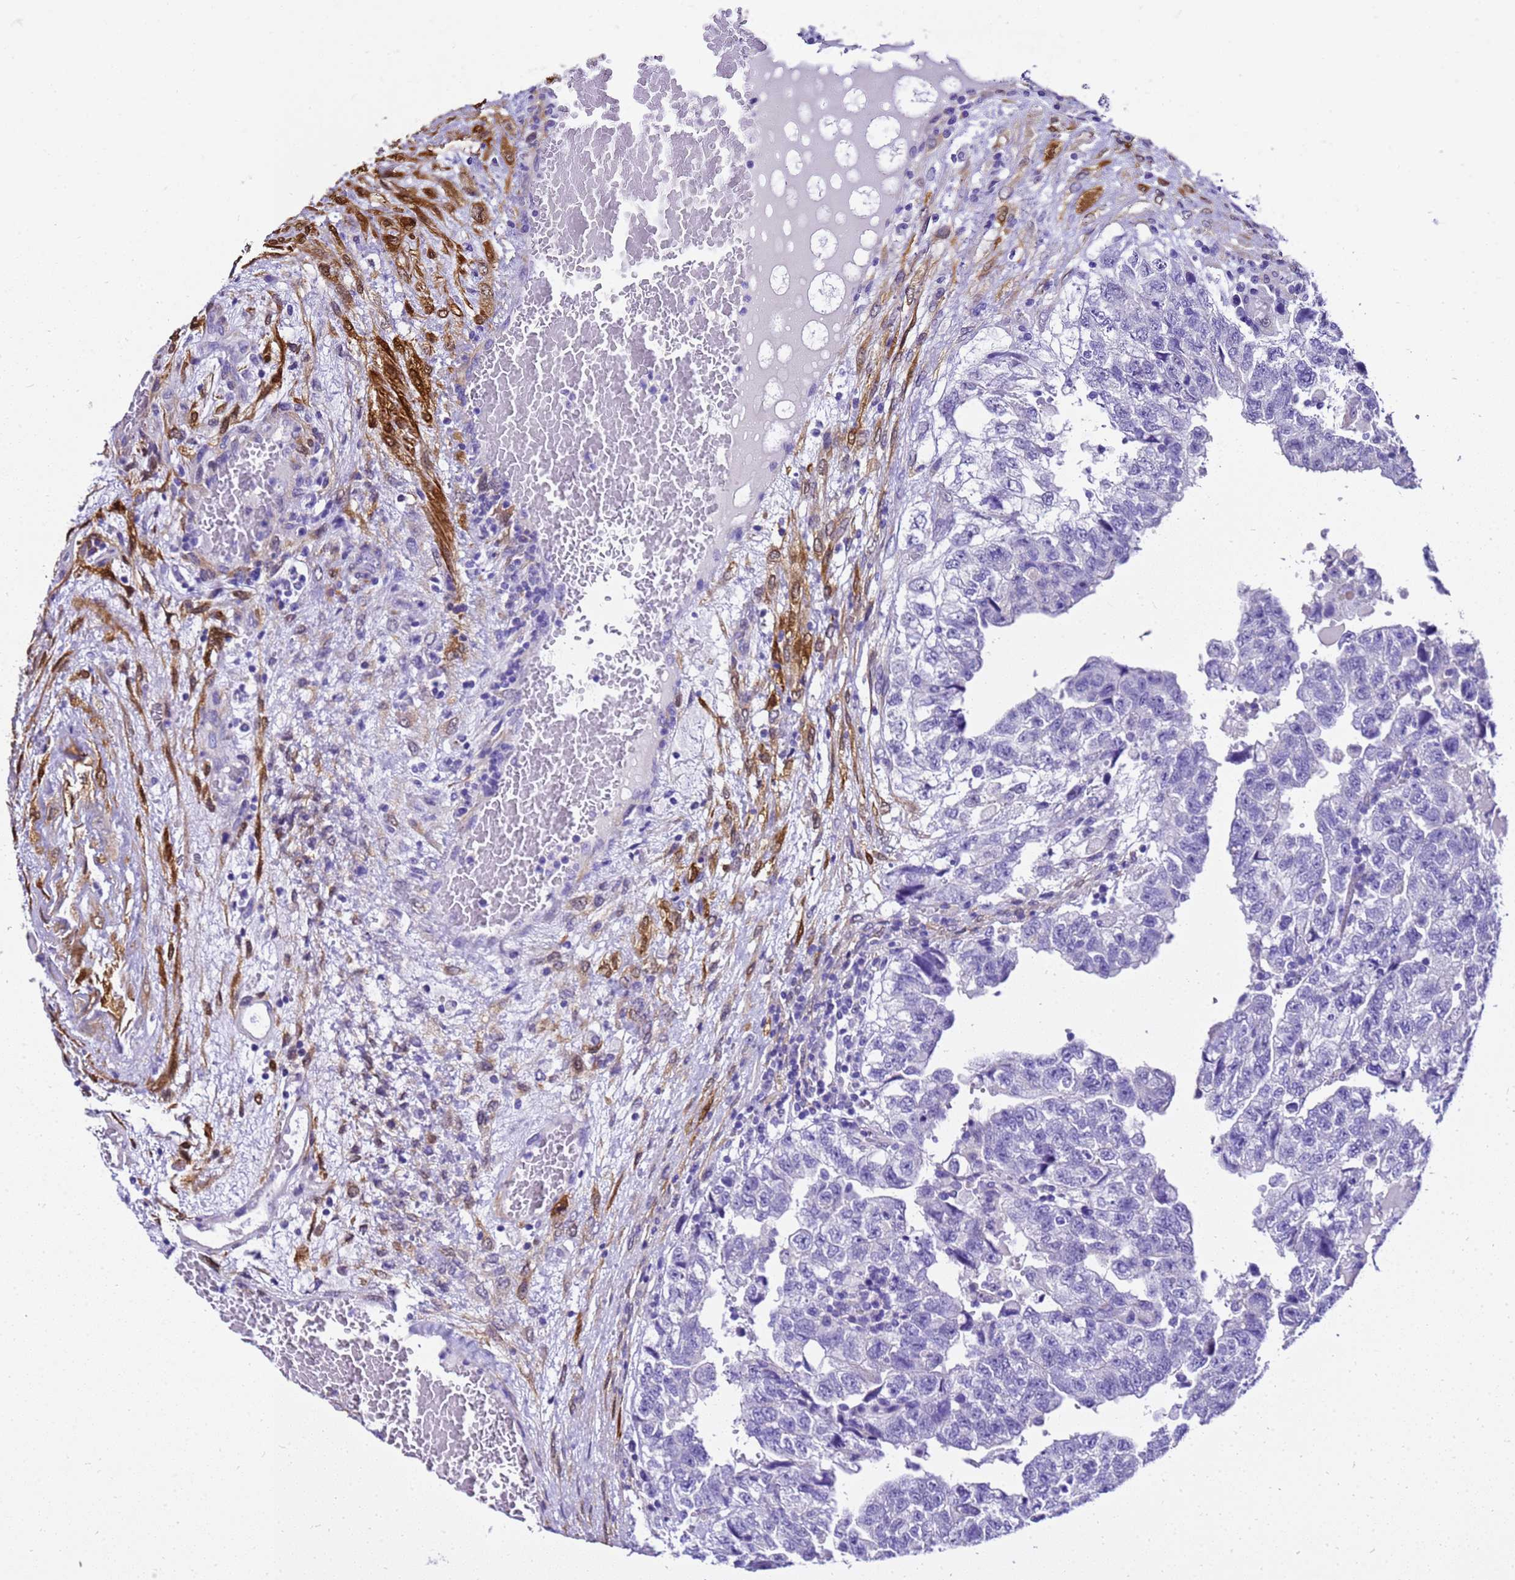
{"staining": {"intensity": "negative", "quantity": "none", "location": "none"}, "tissue": "testis cancer", "cell_type": "Tumor cells", "image_type": "cancer", "snomed": [{"axis": "morphology", "description": "Carcinoma, Embryonal, NOS"}, {"axis": "topography", "description": "Testis"}], "caption": "Testis cancer stained for a protein using IHC displays no positivity tumor cells.", "gene": "HSPB6", "patient": {"sex": "male", "age": 36}}